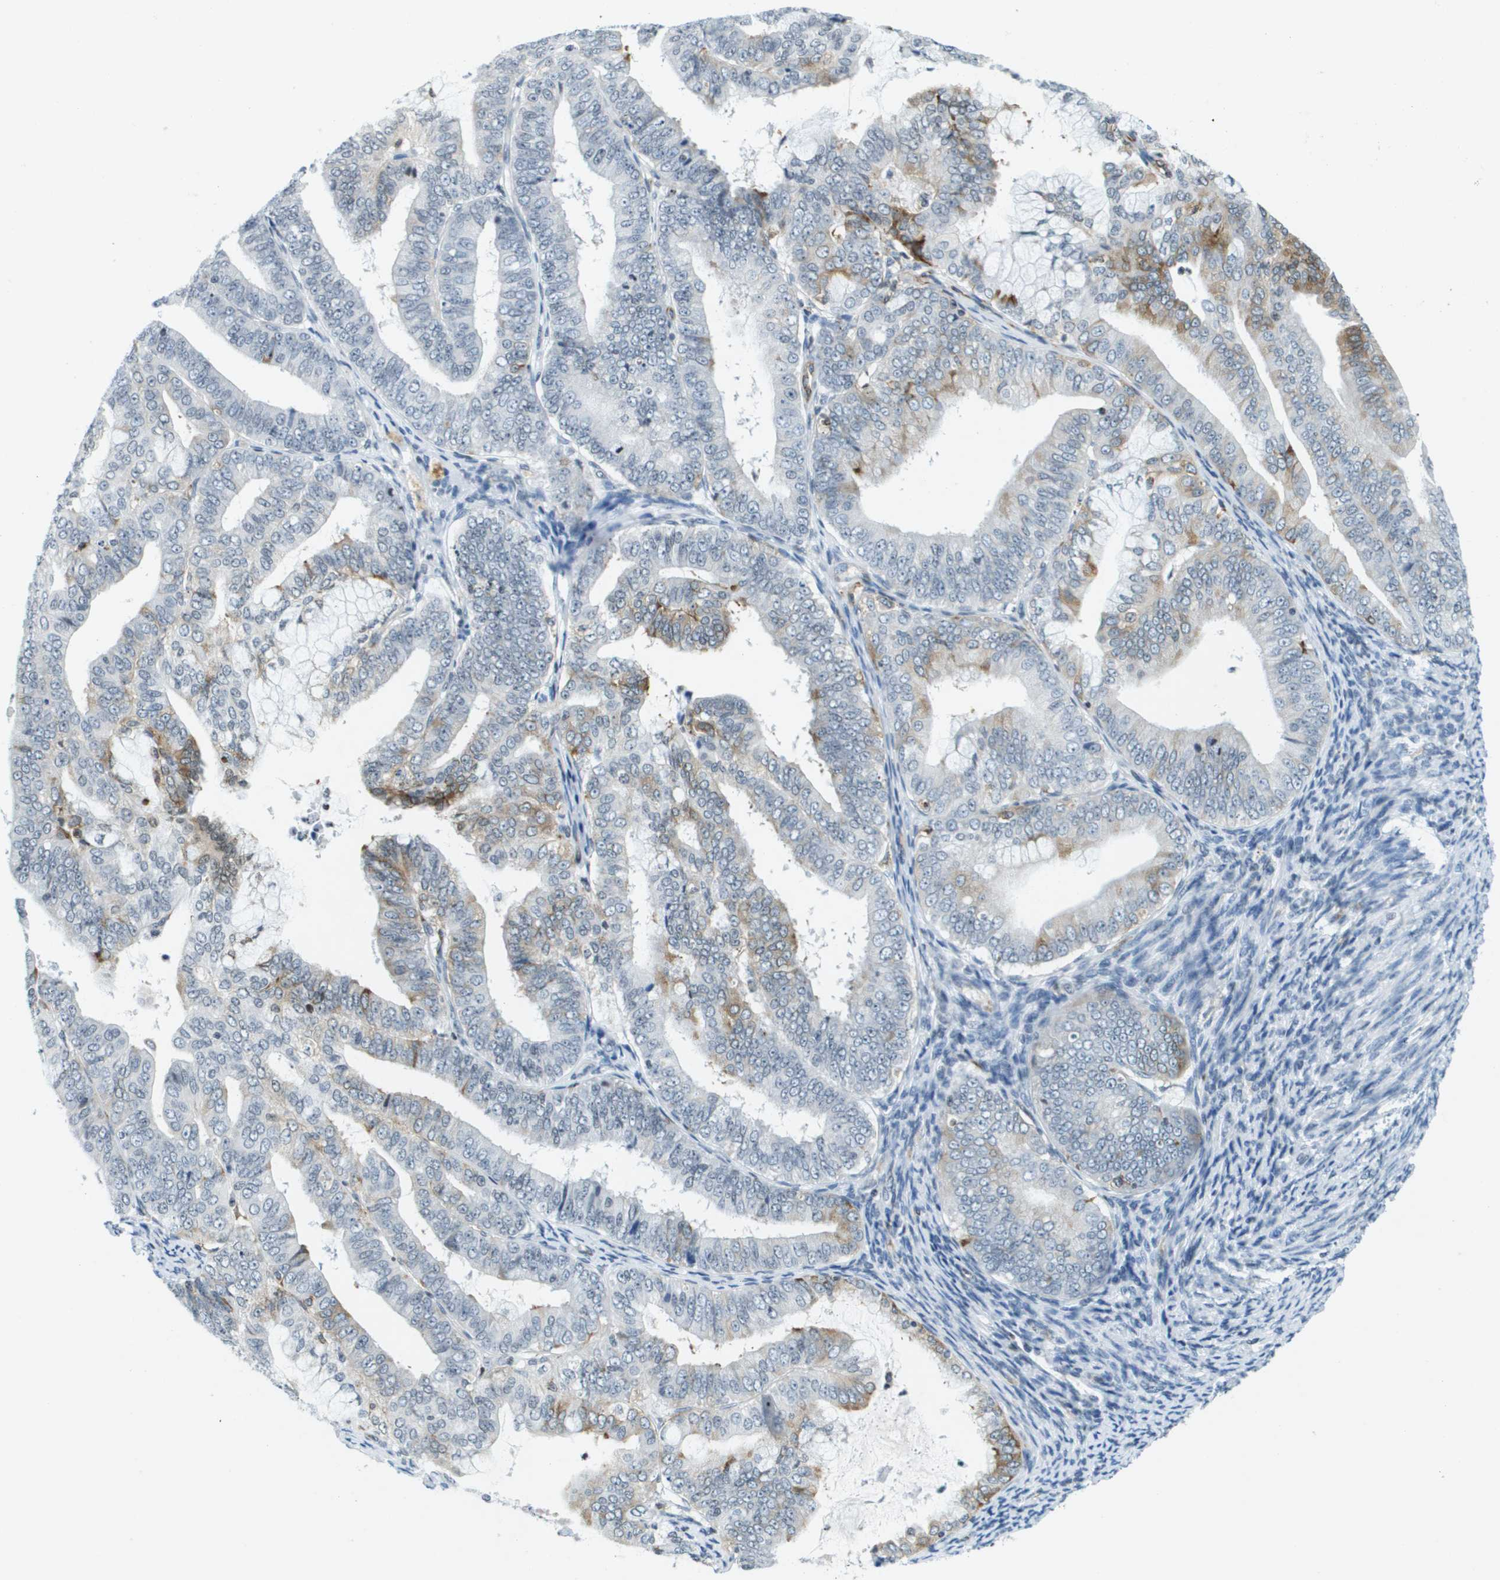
{"staining": {"intensity": "moderate", "quantity": "<25%", "location": "cytoplasmic/membranous"}, "tissue": "endometrial cancer", "cell_type": "Tumor cells", "image_type": "cancer", "snomed": [{"axis": "morphology", "description": "Adenocarcinoma, NOS"}, {"axis": "topography", "description": "Endometrium"}], "caption": "Adenocarcinoma (endometrial) tissue demonstrates moderate cytoplasmic/membranous expression in approximately <25% of tumor cells The protein of interest is shown in brown color, while the nuclei are stained blue.", "gene": "UVRAG", "patient": {"sex": "female", "age": 63}}